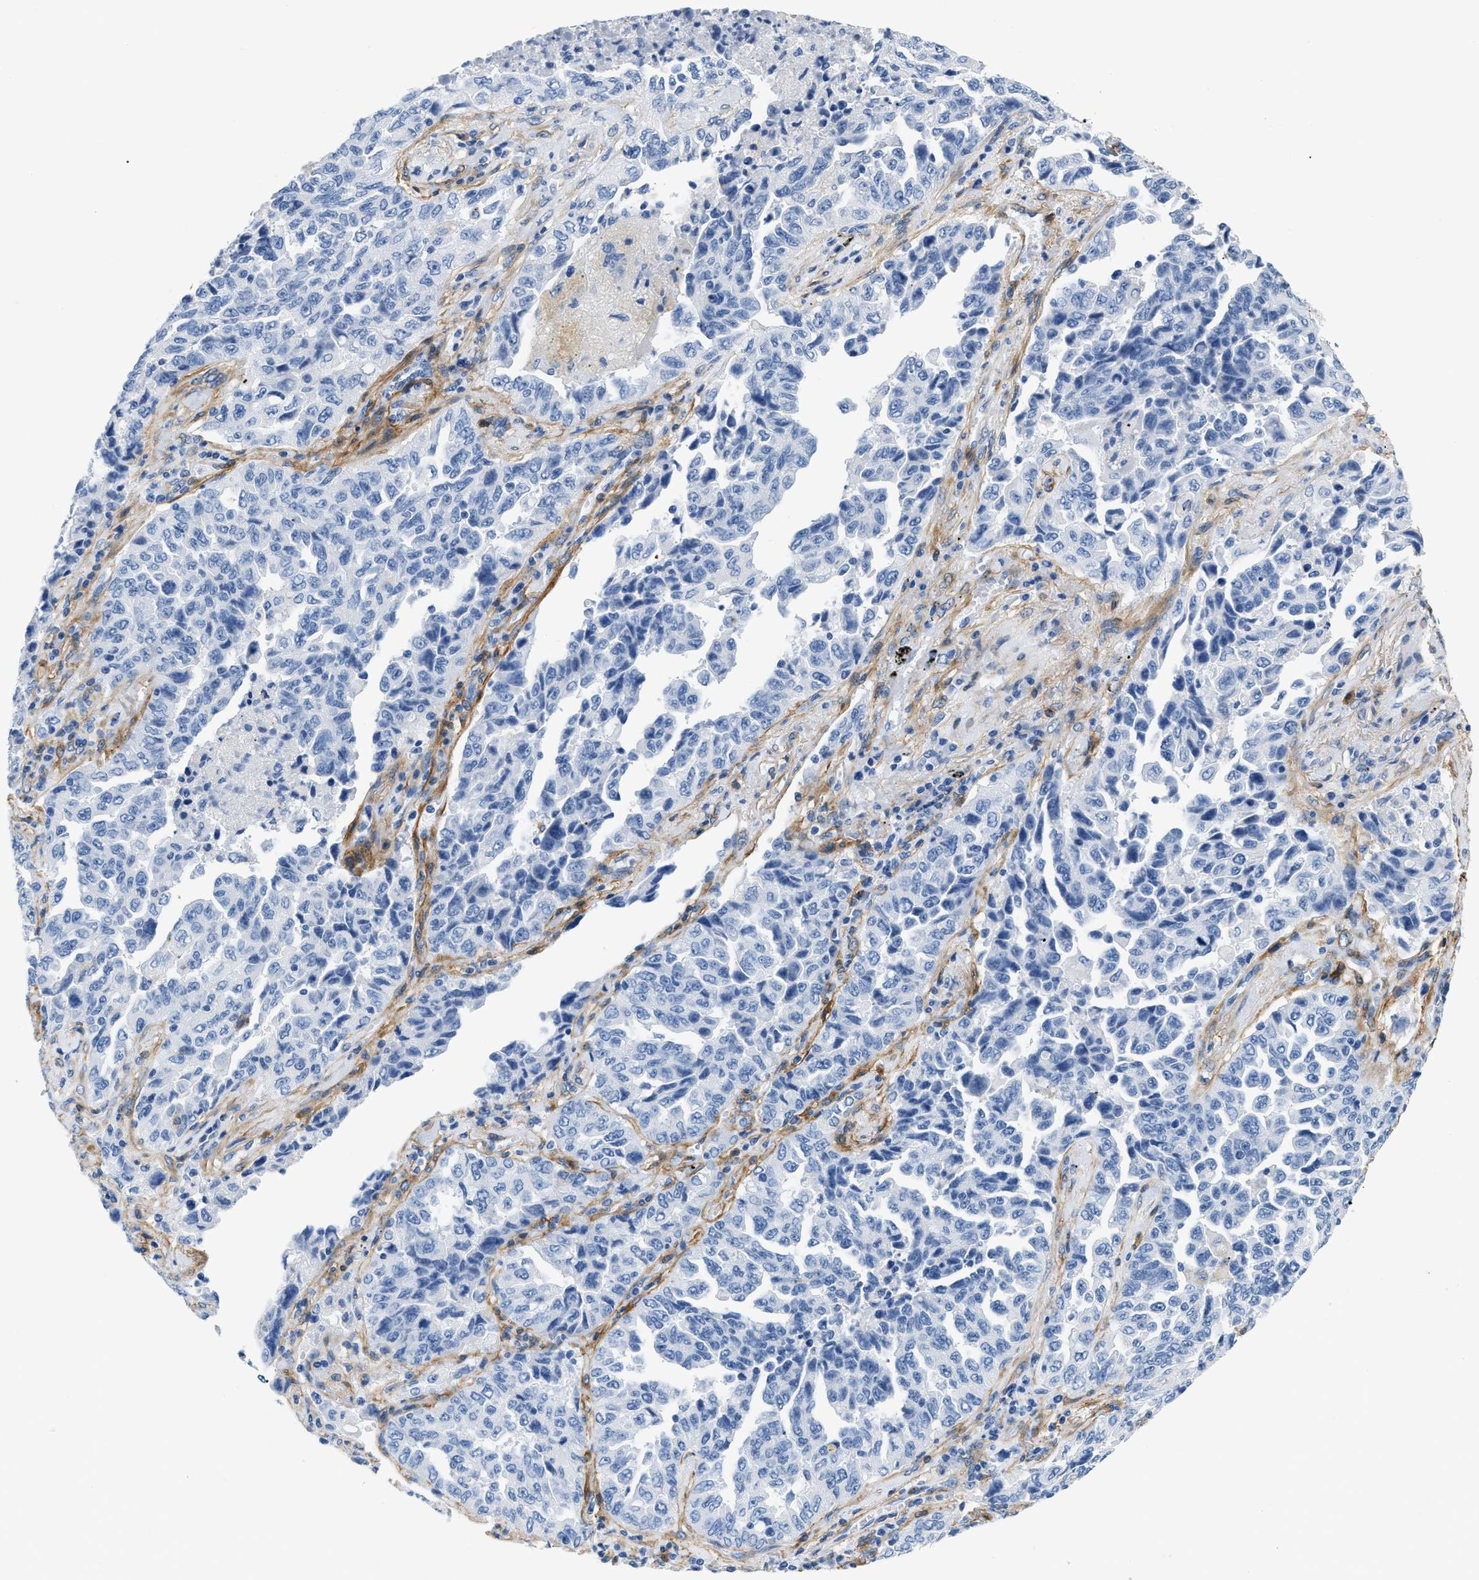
{"staining": {"intensity": "negative", "quantity": "none", "location": "none"}, "tissue": "lung cancer", "cell_type": "Tumor cells", "image_type": "cancer", "snomed": [{"axis": "morphology", "description": "Adenocarcinoma, NOS"}, {"axis": "topography", "description": "Lung"}], "caption": "Immunohistochemistry image of neoplastic tissue: human lung cancer stained with DAB demonstrates no significant protein staining in tumor cells.", "gene": "PDGFRB", "patient": {"sex": "female", "age": 51}}